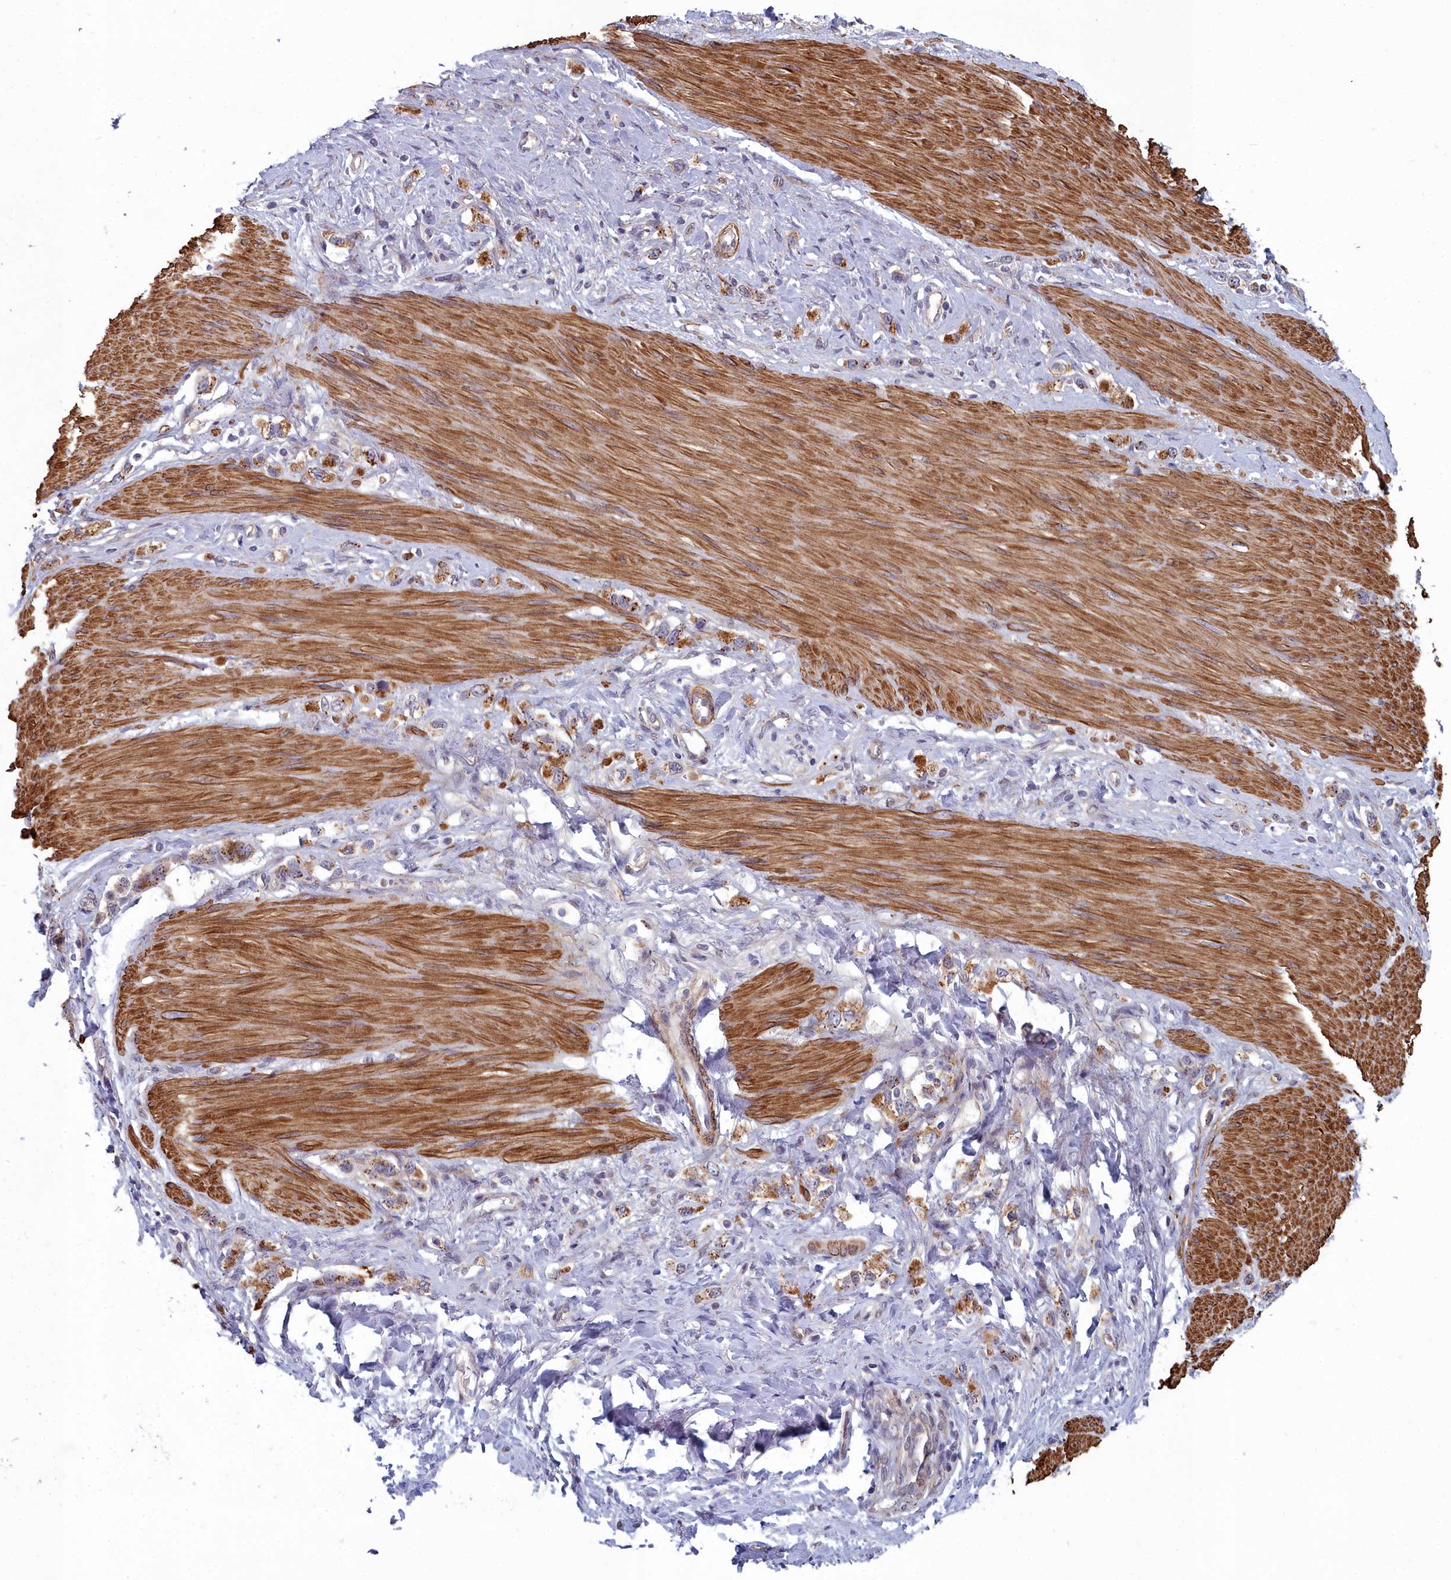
{"staining": {"intensity": "moderate", "quantity": "25%-75%", "location": "cytoplasmic/membranous"}, "tissue": "stomach cancer", "cell_type": "Tumor cells", "image_type": "cancer", "snomed": [{"axis": "morphology", "description": "Adenocarcinoma, NOS"}, {"axis": "topography", "description": "Stomach"}], "caption": "Human stomach cancer stained with a protein marker exhibits moderate staining in tumor cells.", "gene": "ZNF626", "patient": {"sex": "female", "age": 65}}